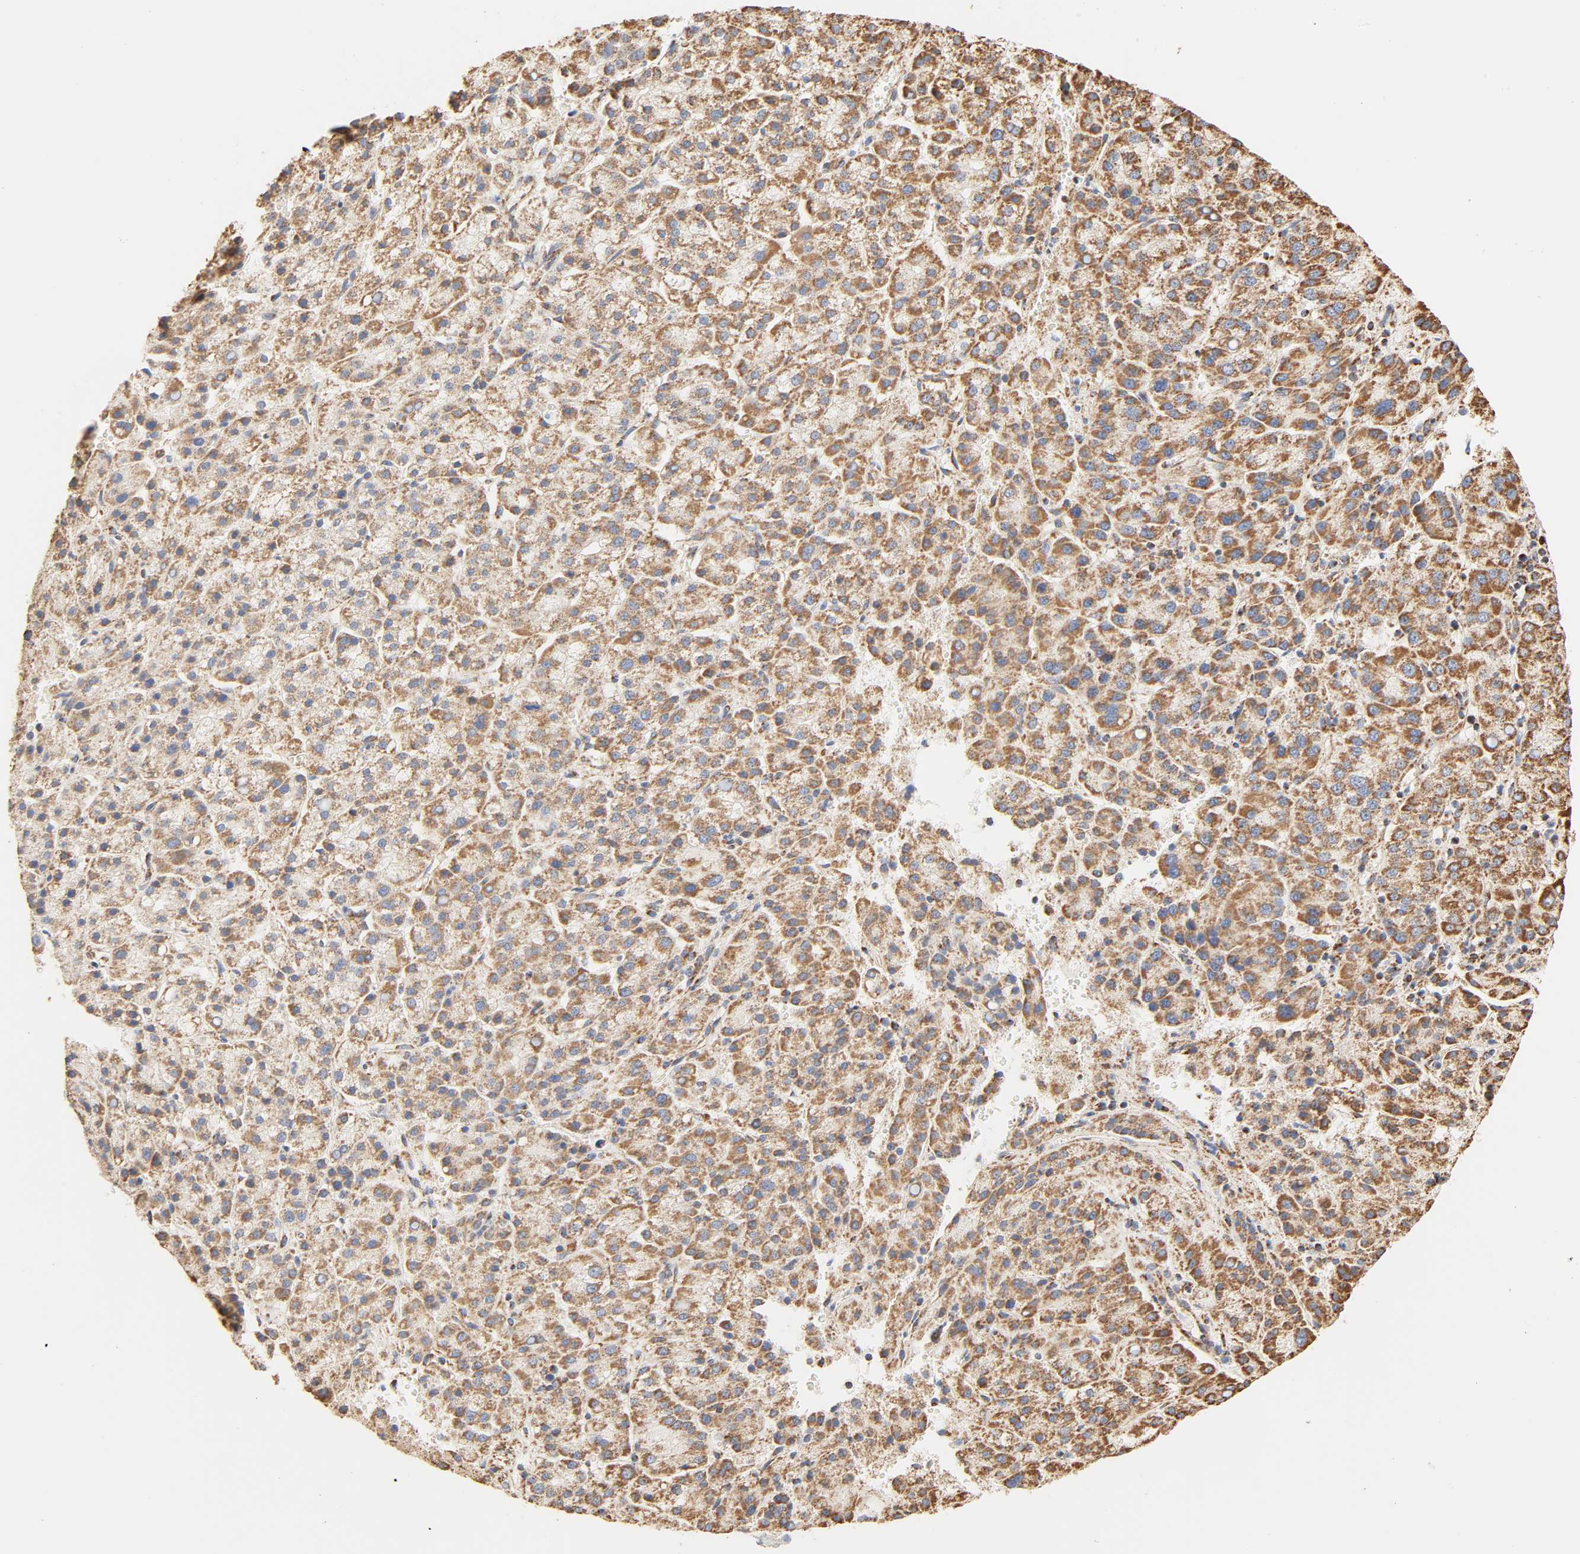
{"staining": {"intensity": "moderate", "quantity": ">75%", "location": "cytoplasmic/membranous"}, "tissue": "liver cancer", "cell_type": "Tumor cells", "image_type": "cancer", "snomed": [{"axis": "morphology", "description": "Carcinoma, Hepatocellular, NOS"}, {"axis": "topography", "description": "Liver"}], "caption": "IHC micrograph of neoplastic tissue: liver hepatocellular carcinoma stained using immunohistochemistry (IHC) demonstrates medium levels of moderate protein expression localized specifically in the cytoplasmic/membranous of tumor cells, appearing as a cytoplasmic/membranous brown color.", "gene": "ZMAT5", "patient": {"sex": "female", "age": 58}}